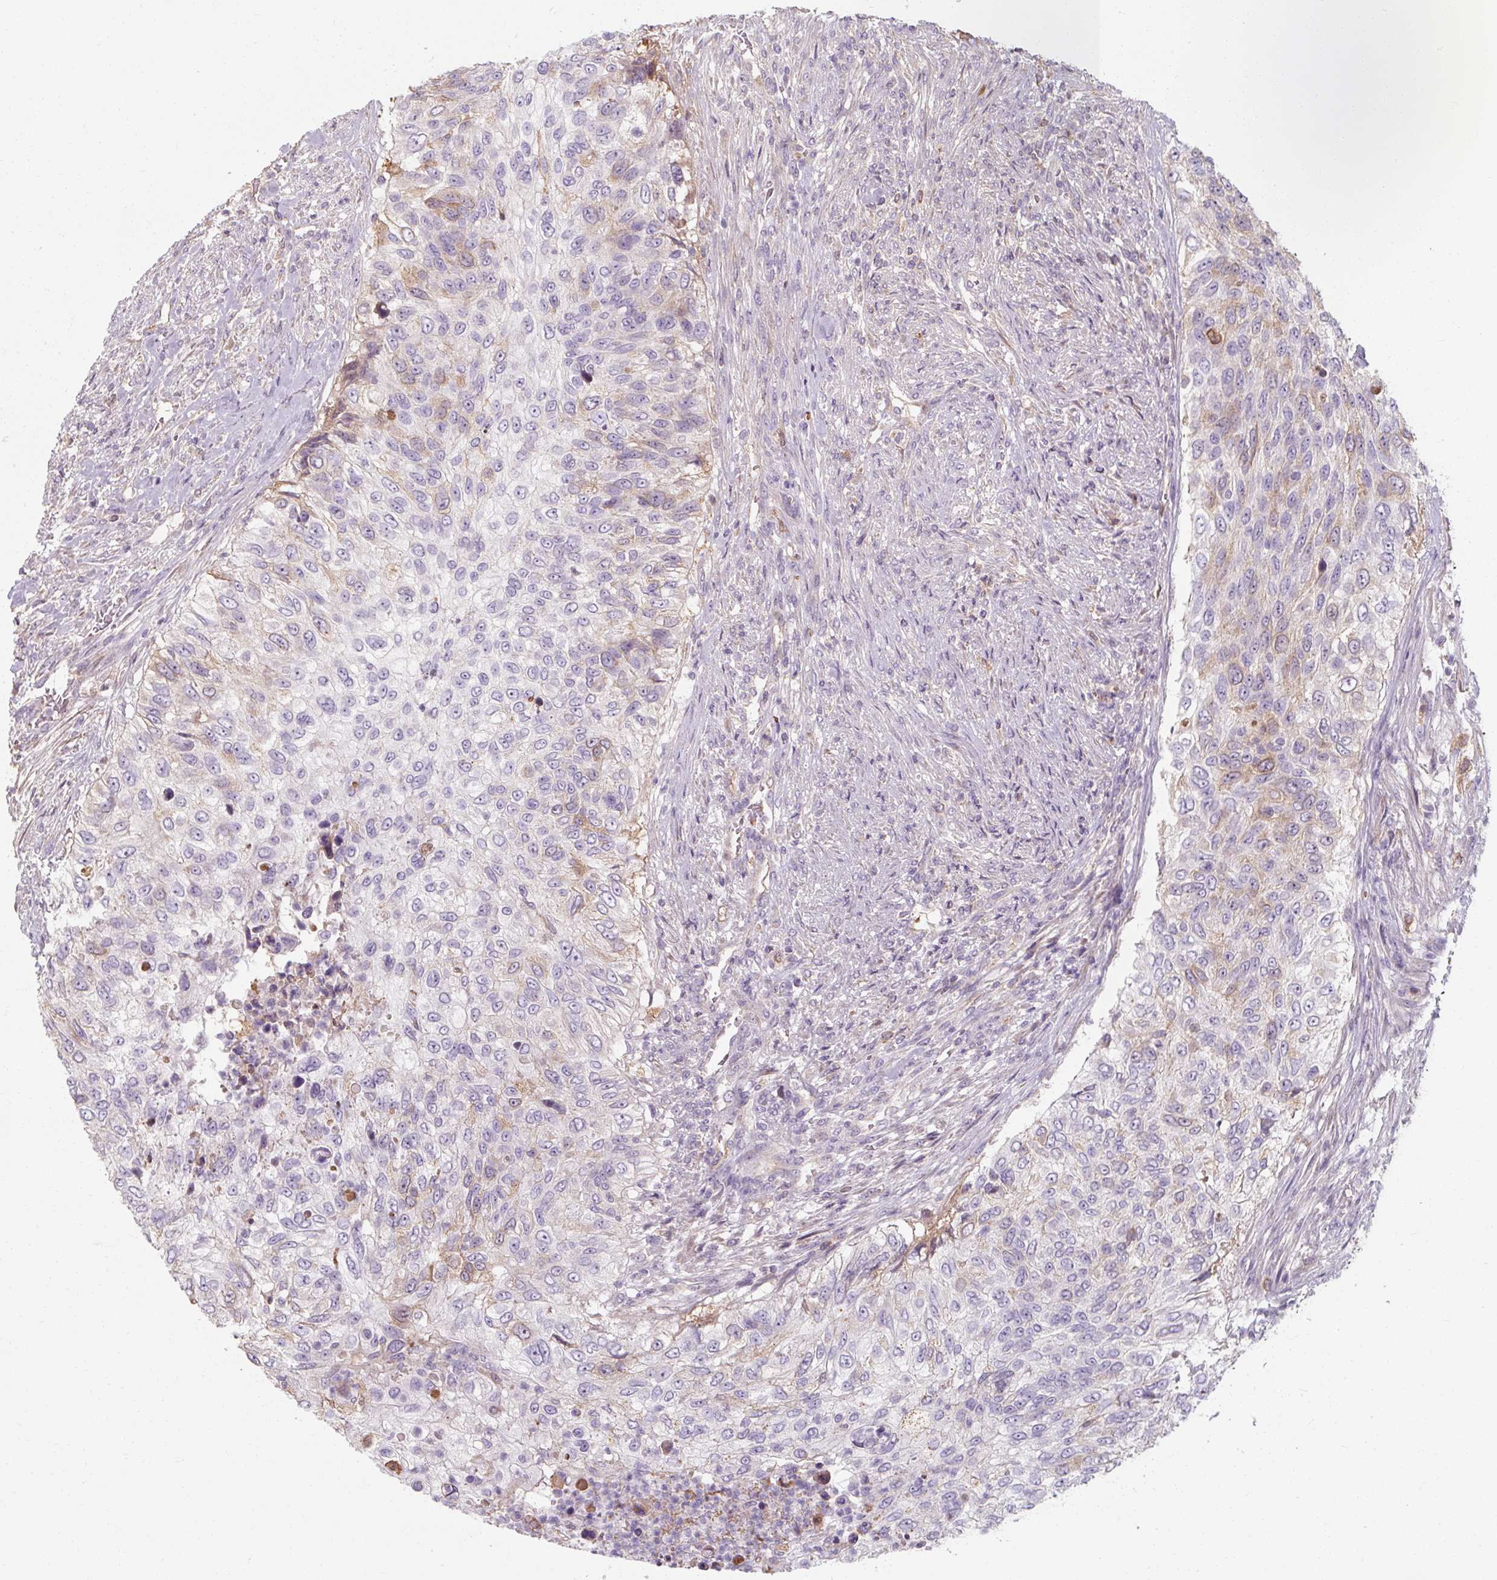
{"staining": {"intensity": "weak", "quantity": "<25%", "location": "cytoplasmic/membranous"}, "tissue": "urothelial cancer", "cell_type": "Tumor cells", "image_type": "cancer", "snomed": [{"axis": "morphology", "description": "Urothelial carcinoma, High grade"}, {"axis": "topography", "description": "Urinary bladder"}], "caption": "This is an immunohistochemistry photomicrograph of urothelial cancer. There is no positivity in tumor cells.", "gene": "TSEN54", "patient": {"sex": "female", "age": 60}}